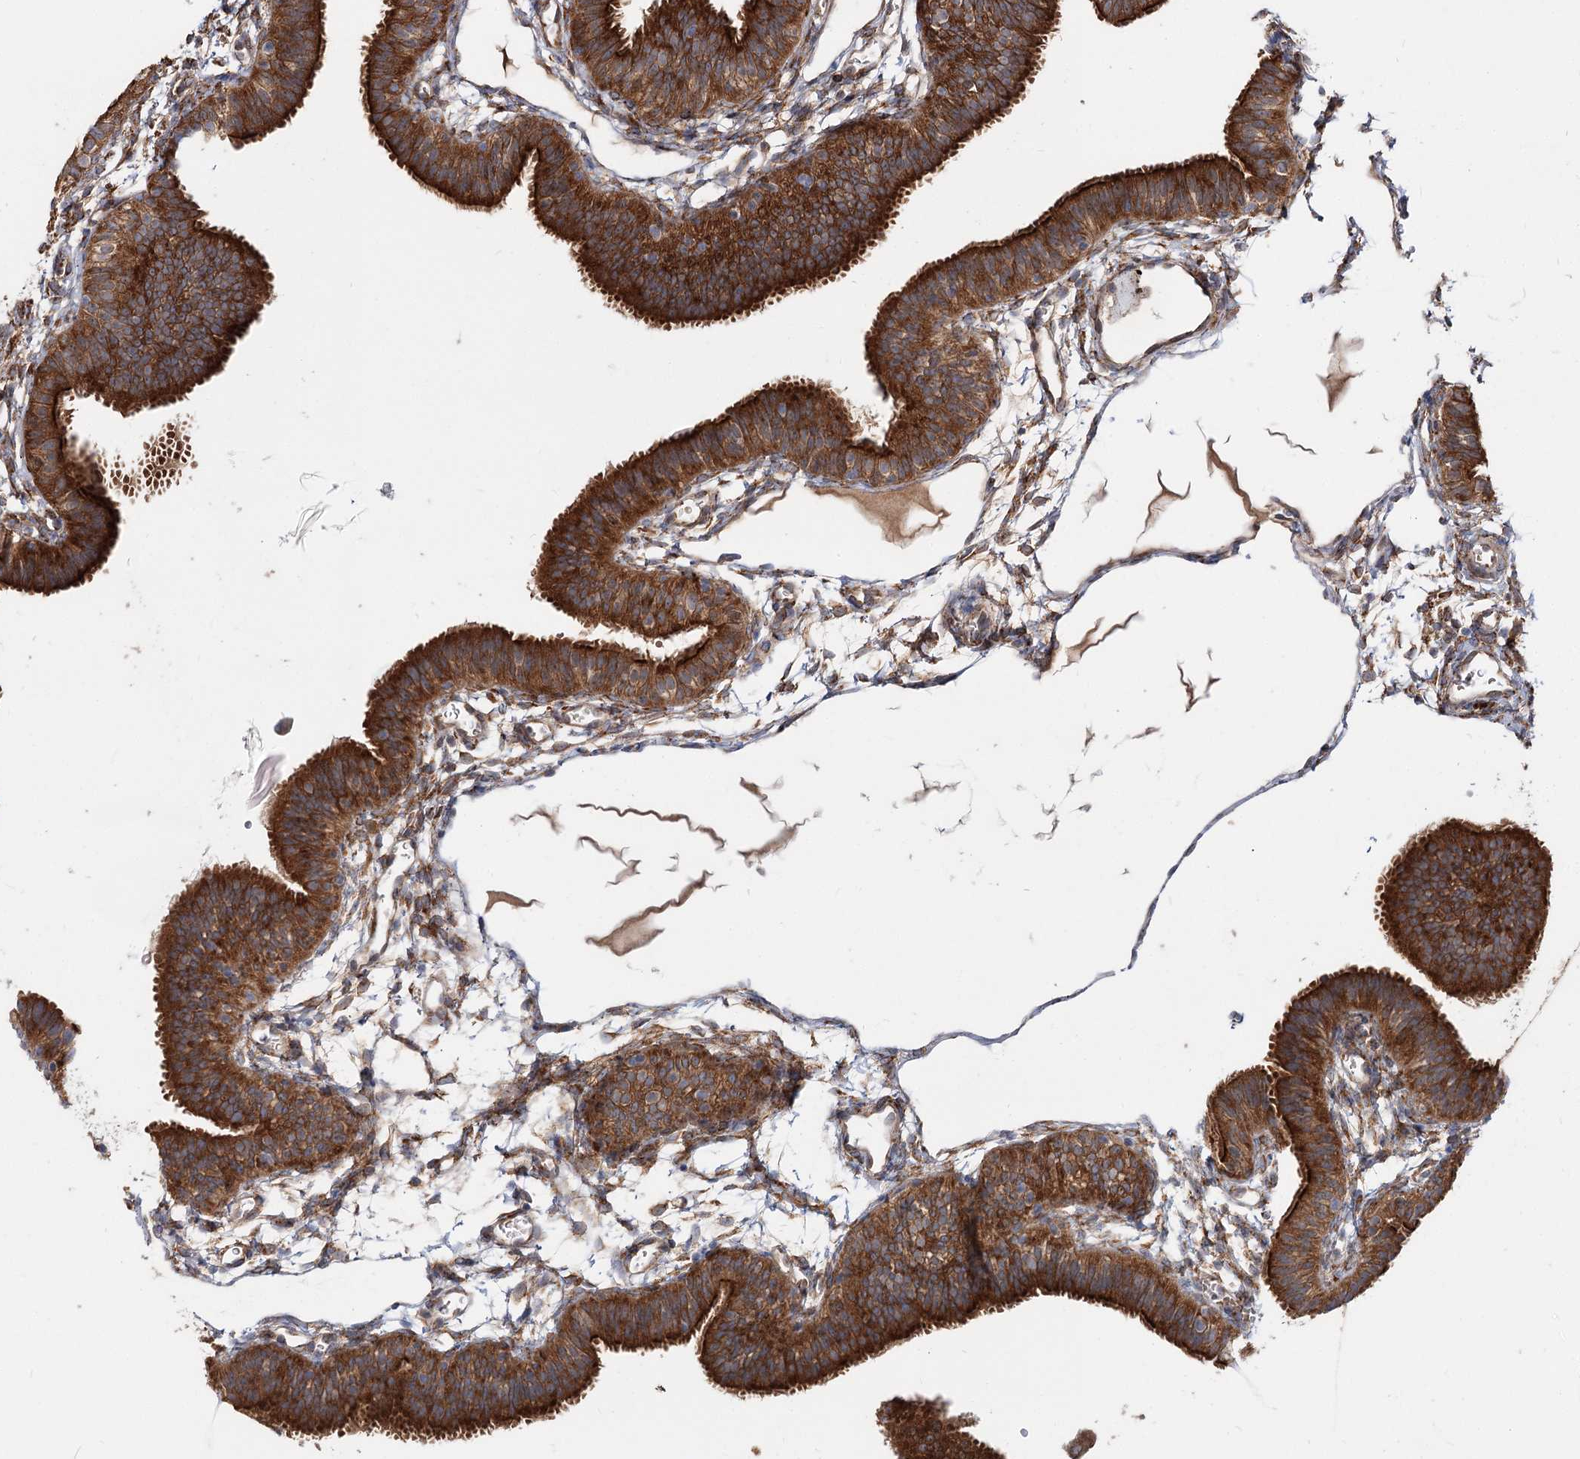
{"staining": {"intensity": "strong", "quantity": ">75%", "location": "cytoplasmic/membranous"}, "tissue": "fallopian tube", "cell_type": "Glandular cells", "image_type": "normal", "snomed": [{"axis": "morphology", "description": "Normal tissue, NOS"}, {"axis": "topography", "description": "Fallopian tube"}], "caption": "Immunohistochemical staining of benign fallopian tube displays >75% levels of strong cytoplasmic/membranous protein positivity in about >75% of glandular cells. Ihc stains the protein of interest in brown and the nuclei are stained blue.", "gene": "SPART", "patient": {"sex": "female", "age": 35}}